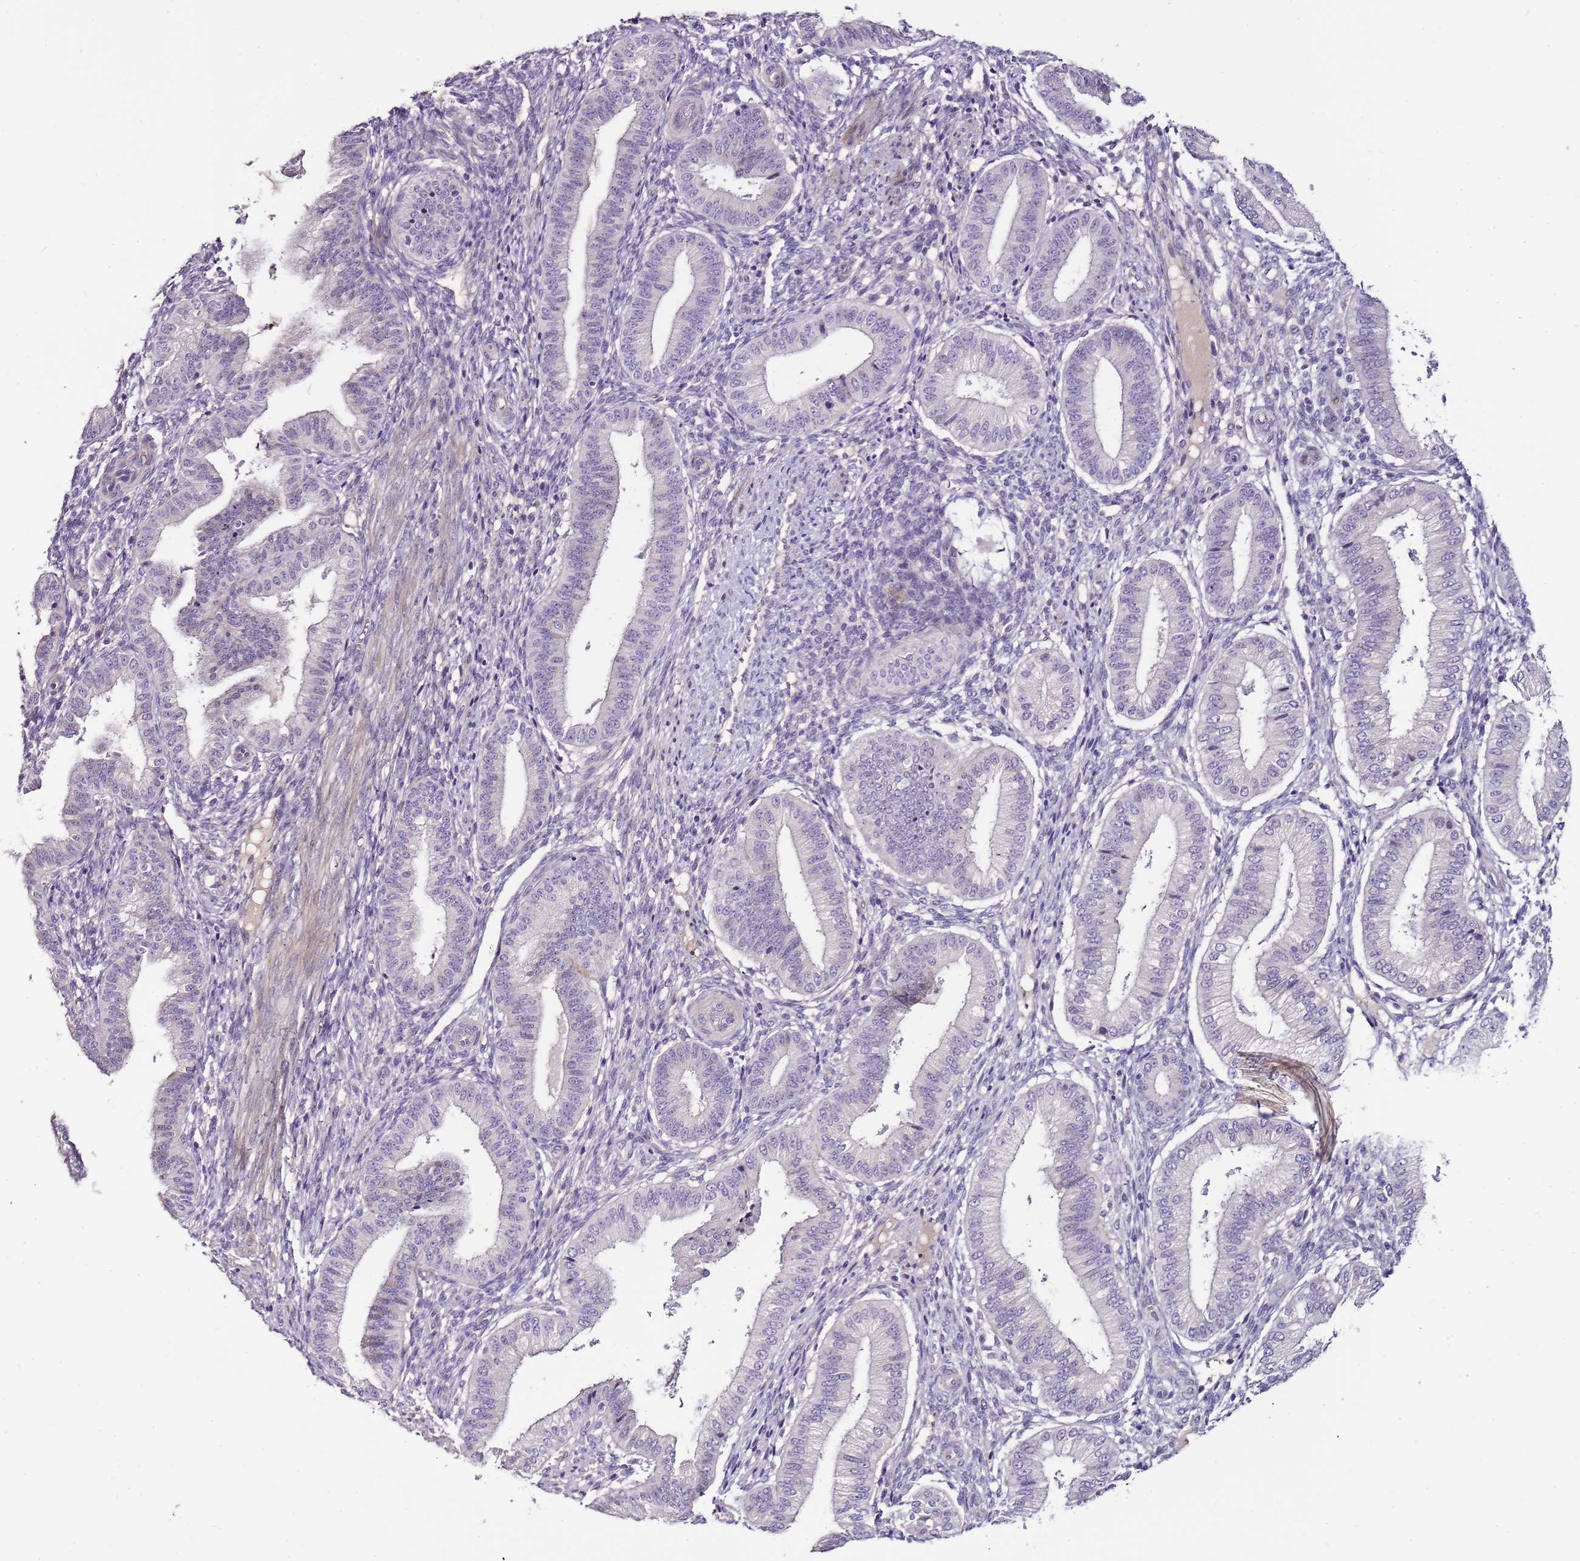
{"staining": {"intensity": "negative", "quantity": "none", "location": "none"}, "tissue": "endometrium", "cell_type": "Cells in endometrial stroma", "image_type": "normal", "snomed": [{"axis": "morphology", "description": "Normal tissue, NOS"}, {"axis": "topography", "description": "Endometrium"}], "caption": "A photomicrograph of endometrium stained for a protein displays no brown staining in cells in endometrial stroma.", "gene": "NKX2", "patient": {"sex": "female", "age": 39}}